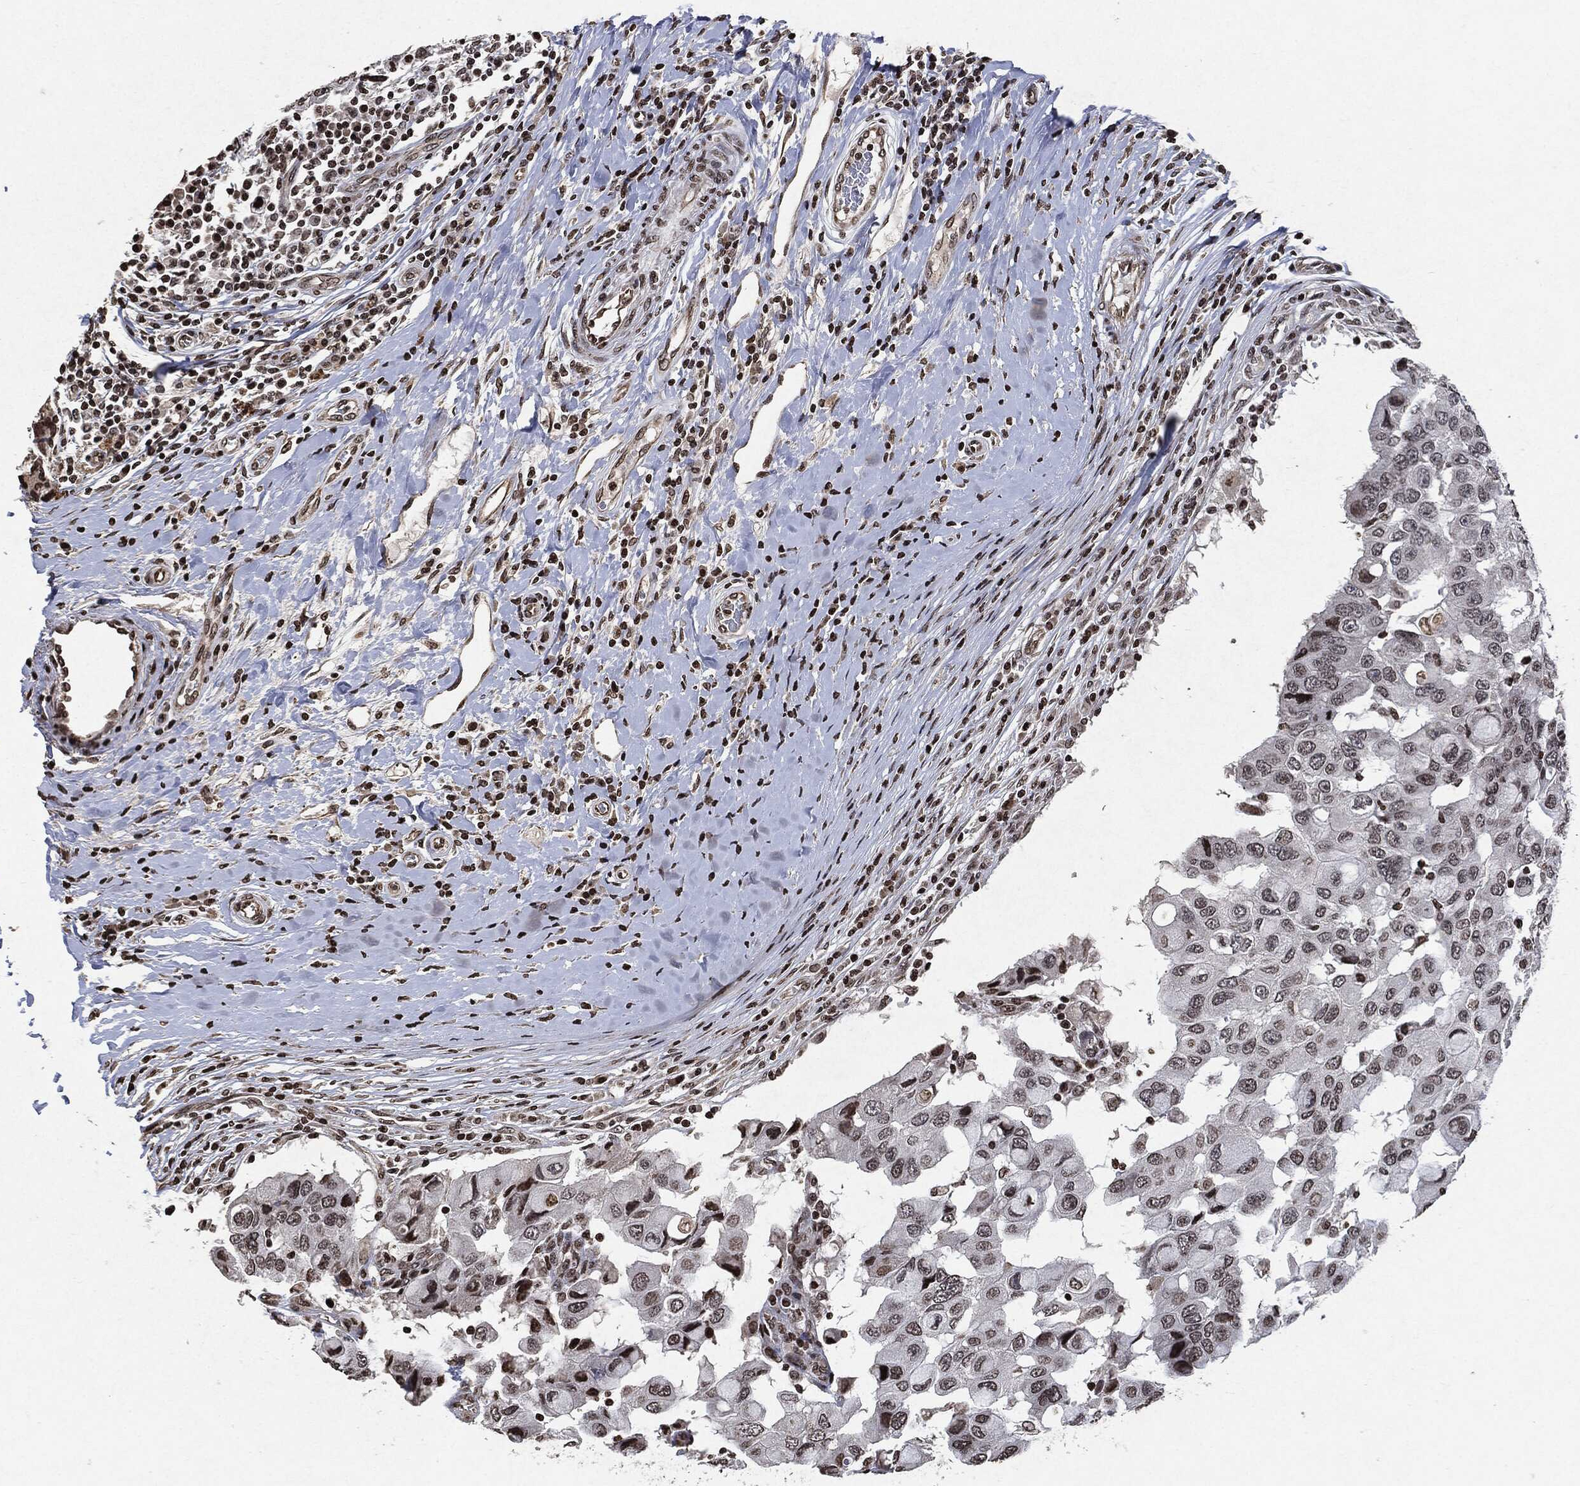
{"staining": {"intensity": "weak", "quantity": "<25%", "location": "nuclear"}, "tissue": "breast cancer", "cell_type": "Tumor cells", "image_type": "cancer", "snomed": [{"axis": "morphology", "description": "Duct carcinoma"}, {"axis": "topography", "description": "Breast"}], "caption": "Image shows no significant protein staining in tumor cells of invasive ductal carcinoma (breast).", "gene": "JUN", "patient": {"sex": "female", "age": 27}}